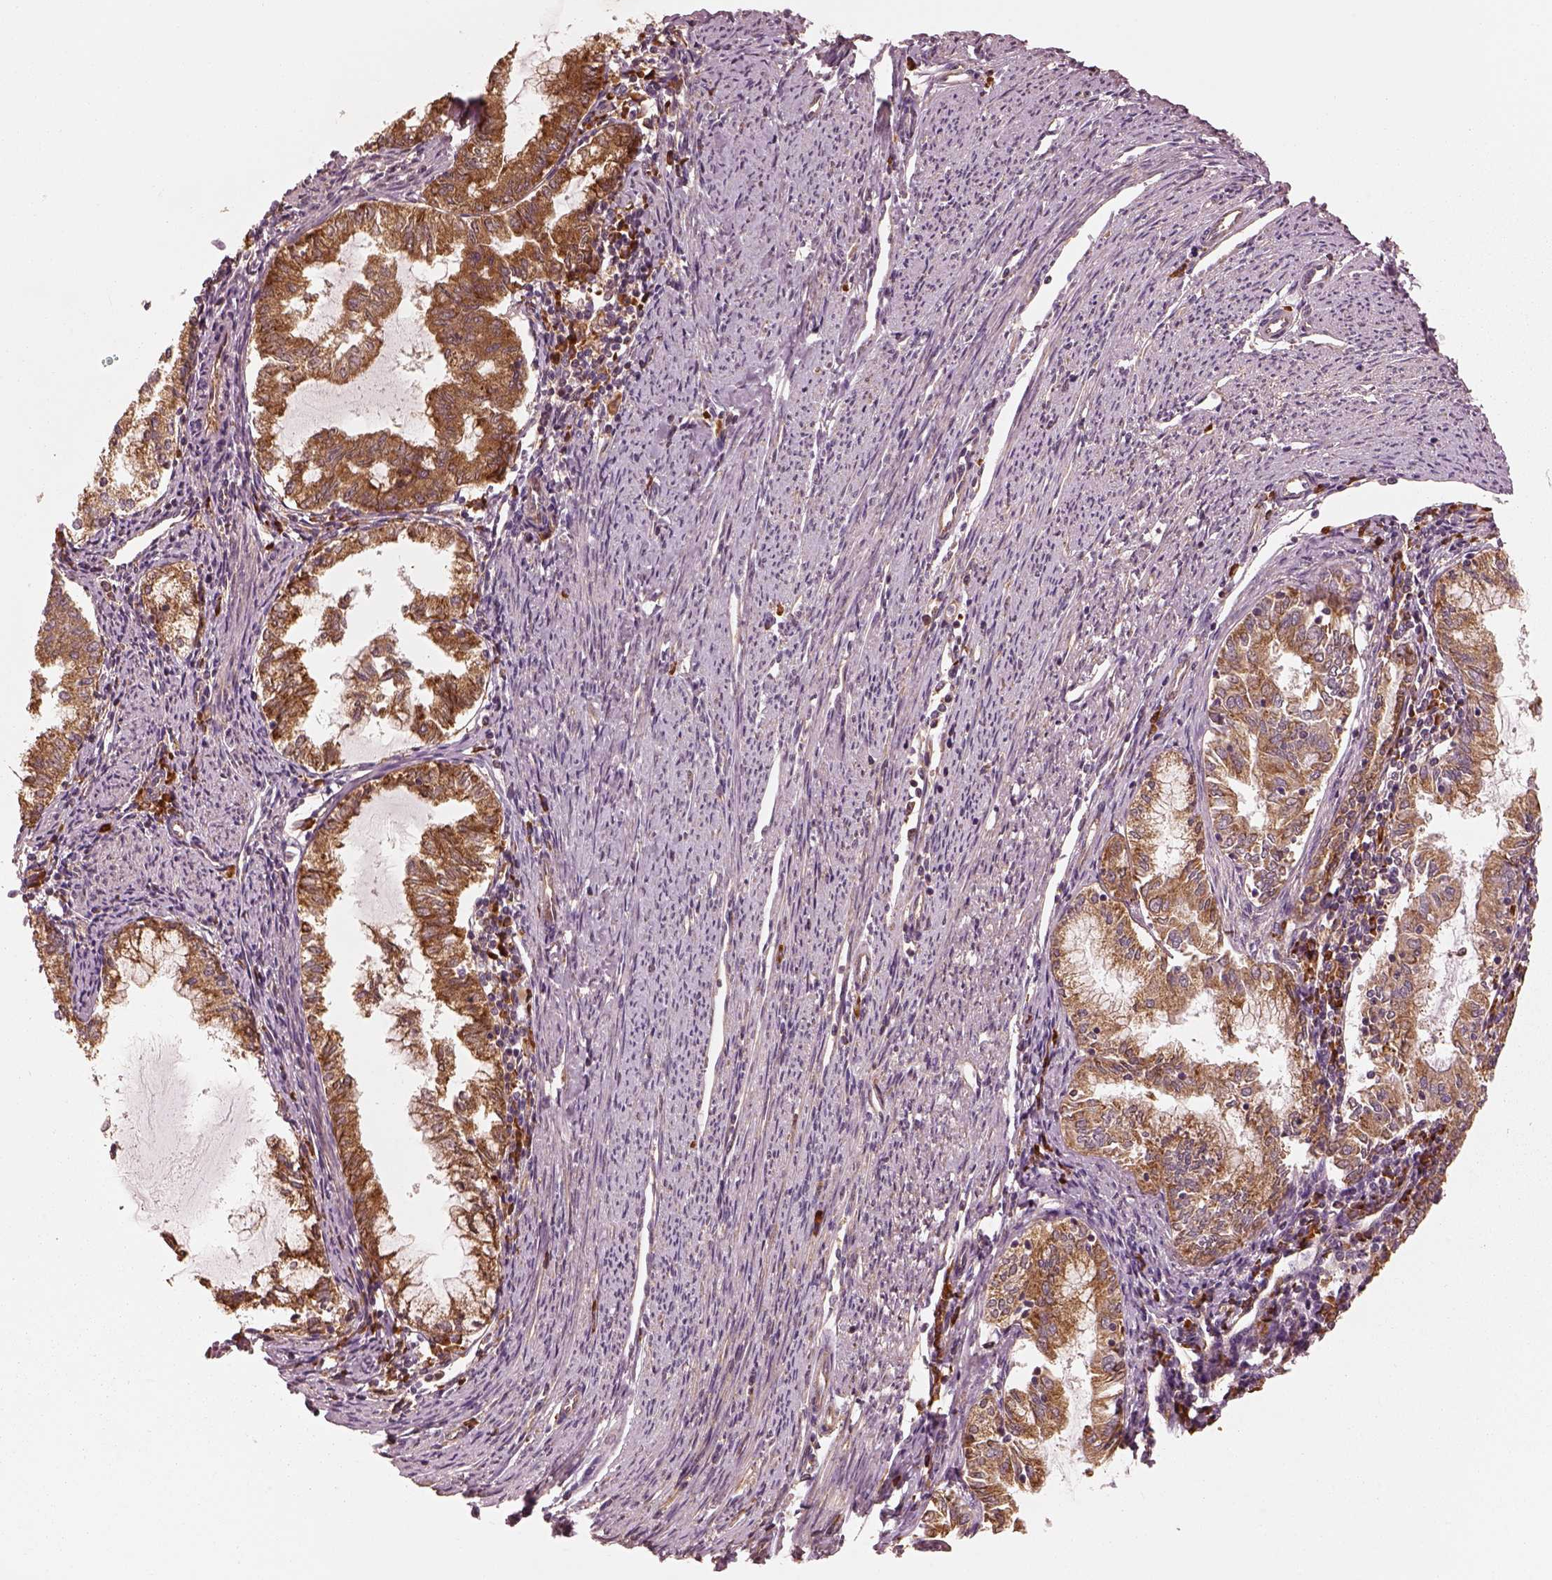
{"staining": {"intensity": "moderate", "quantity": ">75%", "location": "cytoplasmic/membranous"}, "tissue": "endometrial cancer", "cell_type": "Tumor cells", "image_type": "cancer", "snomed": [{"axis": "morphology", "description": "Adenocarcinoma, NOS"}, {"axis": "topography", "description": "Endometrium"}], "caption": "Protein staining of endometrial cancer (adenocarcinoma) tissue shows moderate cytoplasmic/membranous staining in approximately >75% of tumor cells.", "gene": "RPS5", "patient": {"sex": "female", "age": 79}}